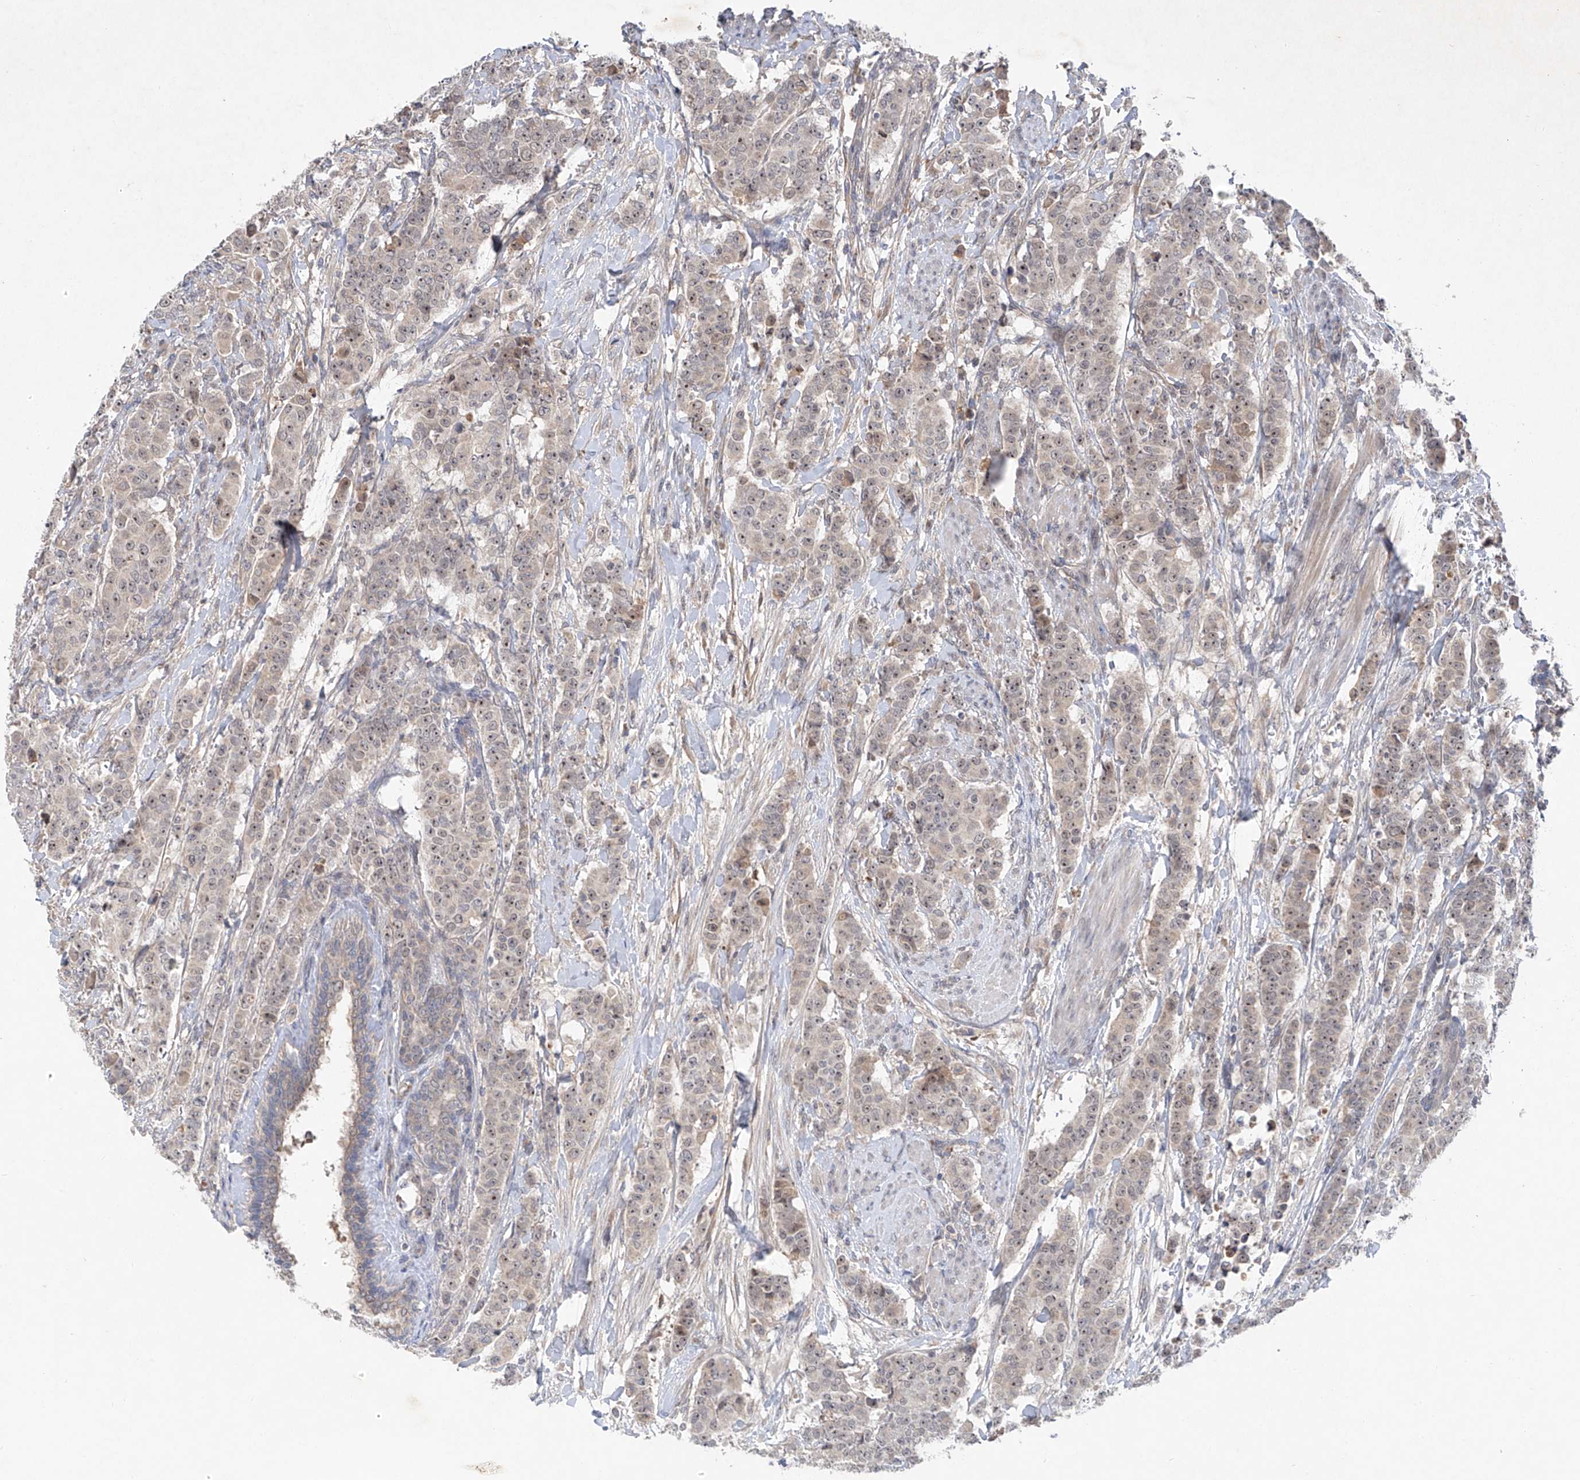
{"staining": {"intensity": "weak", "quantity": ">75%", "location": "nuclear"}, "tissue": "breast cancer", "cell_type": "Tumor cells", "image_type": "cancer", "snomed": [{"axis": "morphology", "description": "Duct carcinoma"}, {"axis": "topography", "description": "Breast"}], "caption": "Protein staining by IHC shows weak nuclear expression in about >75% of tumor cells in infiltrating ductal carcinoma (breast).", "gene": "FAM135A", "patient": {"sex": "female", "age": 40}}